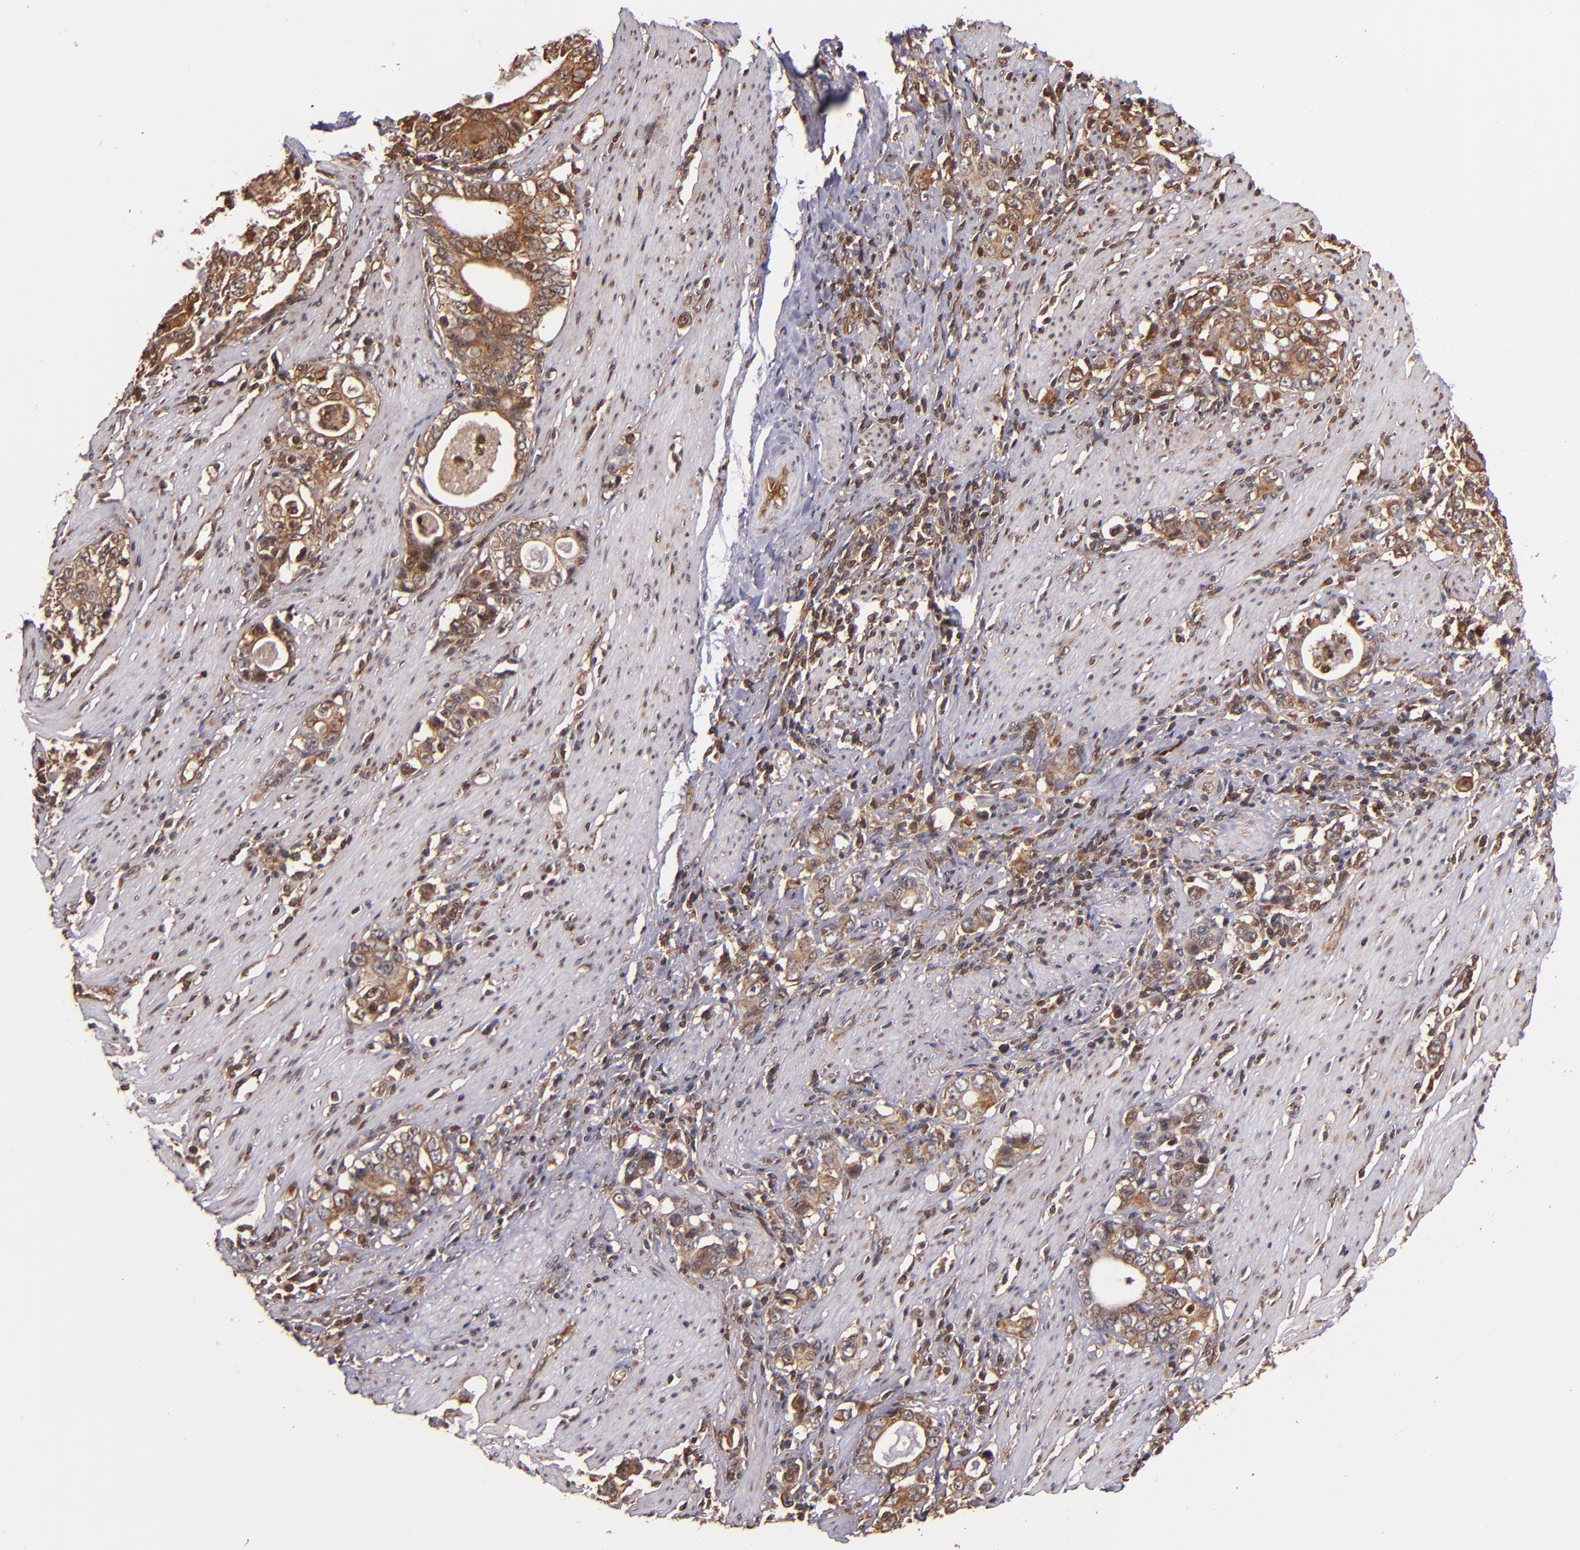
{"staining": {"intensity": "moderate", "quantity": ">75%", "location": "cytoplasmic/membranous"}, "tissue": "stomach cancer", "cell_type": "Tumor cells", "image_type": "cancer", "snomed": [{"axis": "morphology", "description": "Adenocarcinoma, NOS"}, {"axis": "topography", "description": "Stomach, lower"}], "caption": "Protein expression analysis of human adenocarcinoma (stomach) reveals moderate cytoplasmic/membranous expression in about >75% of tumor cells. The protein of interest is stained brown, and the nuclei are stained in blue (DAB IHC with brightfield microscopy, high magnification).", "gene": "STX8", "patient": {"sex": "female", "age": 72}}